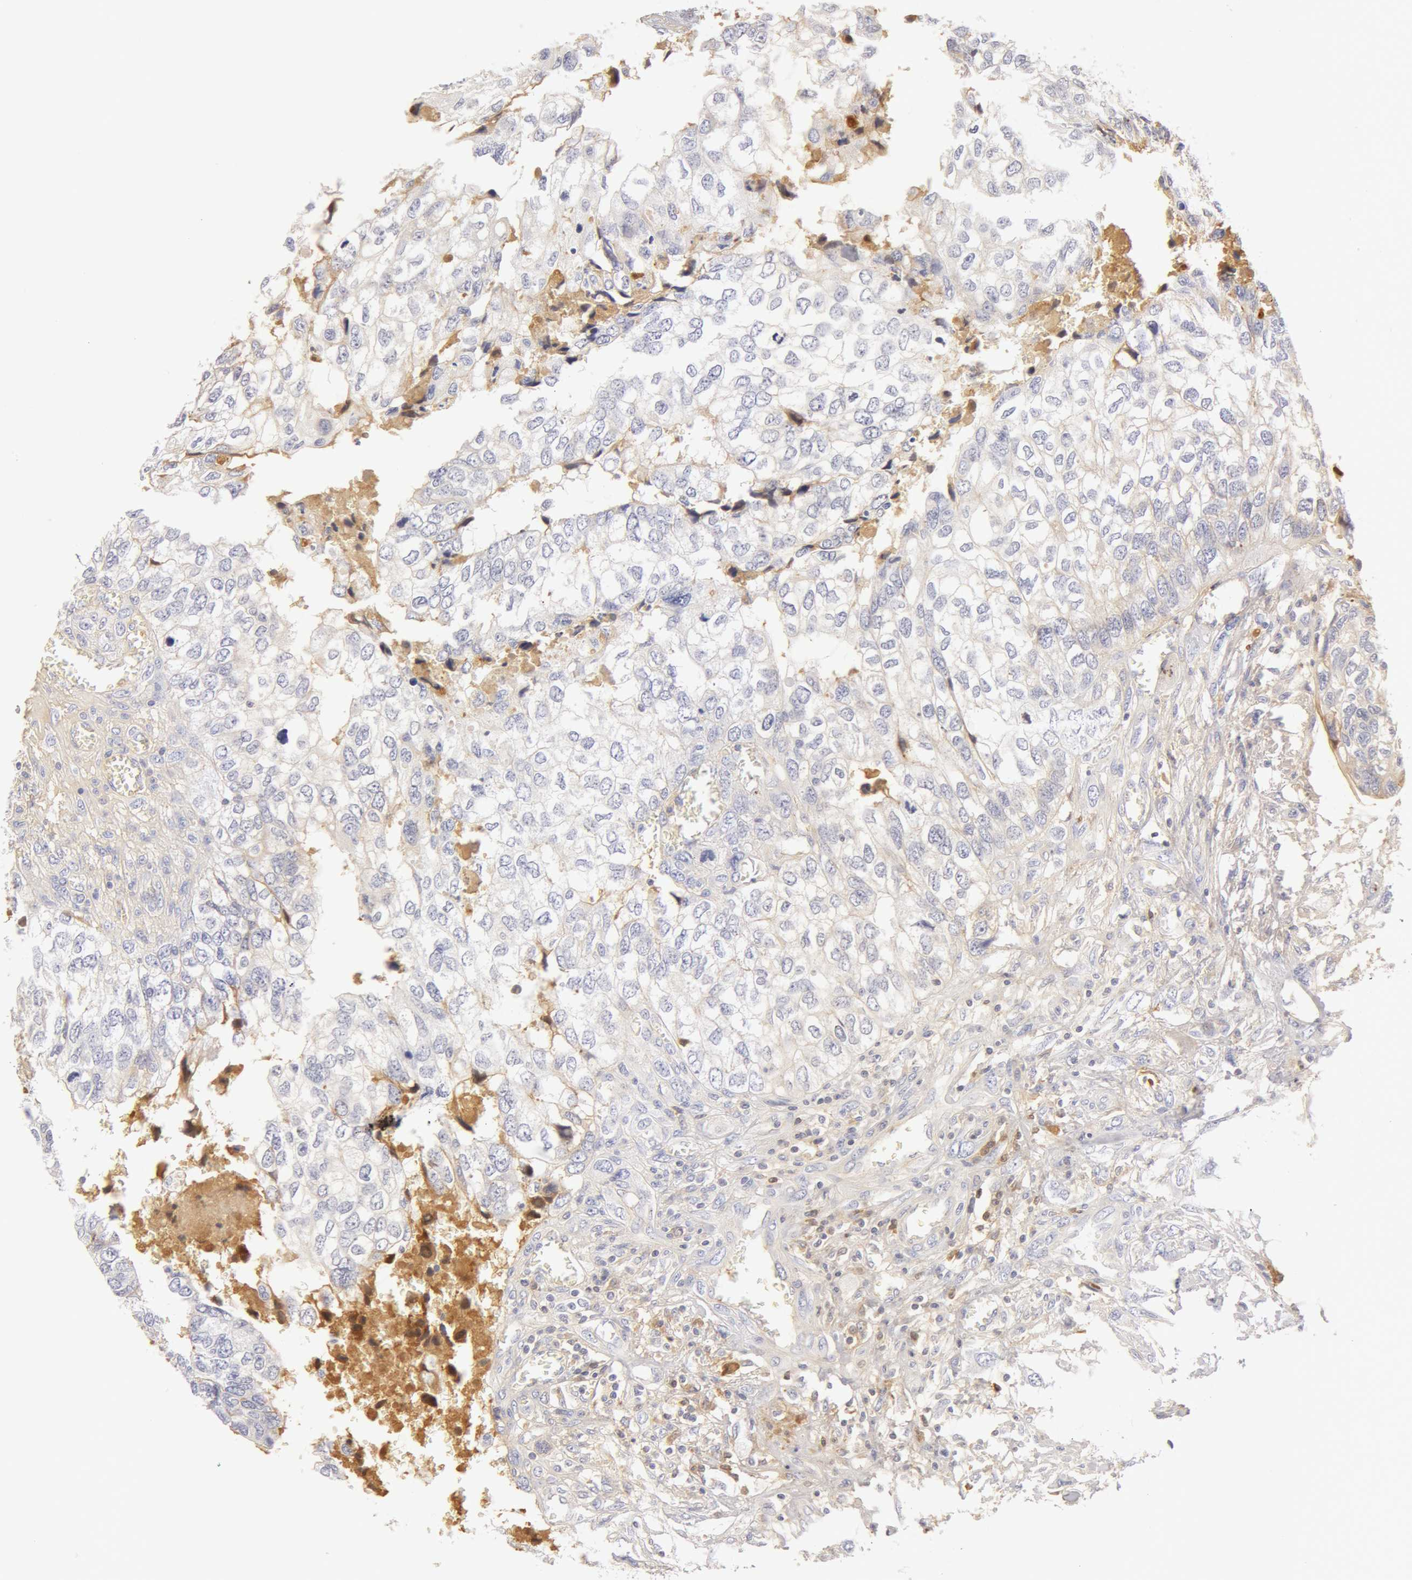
{"staining": {"intensity": "negative", "quantity": "none", "location": "none"}, "tissue": "breast cancer", "cell_type": "Tumor cells", "image_type": "cancer", "snomed": [{"axis": "morphology", "description": "Neoplasm, malignant, NOS"}, {"axis": "topography", "description": "Breast"}], "caption": "This is an IHC image of human neoplasm (malignant) (breast). There is no staining in tumor cells.", "gene": "GC", "patient": {"sex": "female", "age": 50}}